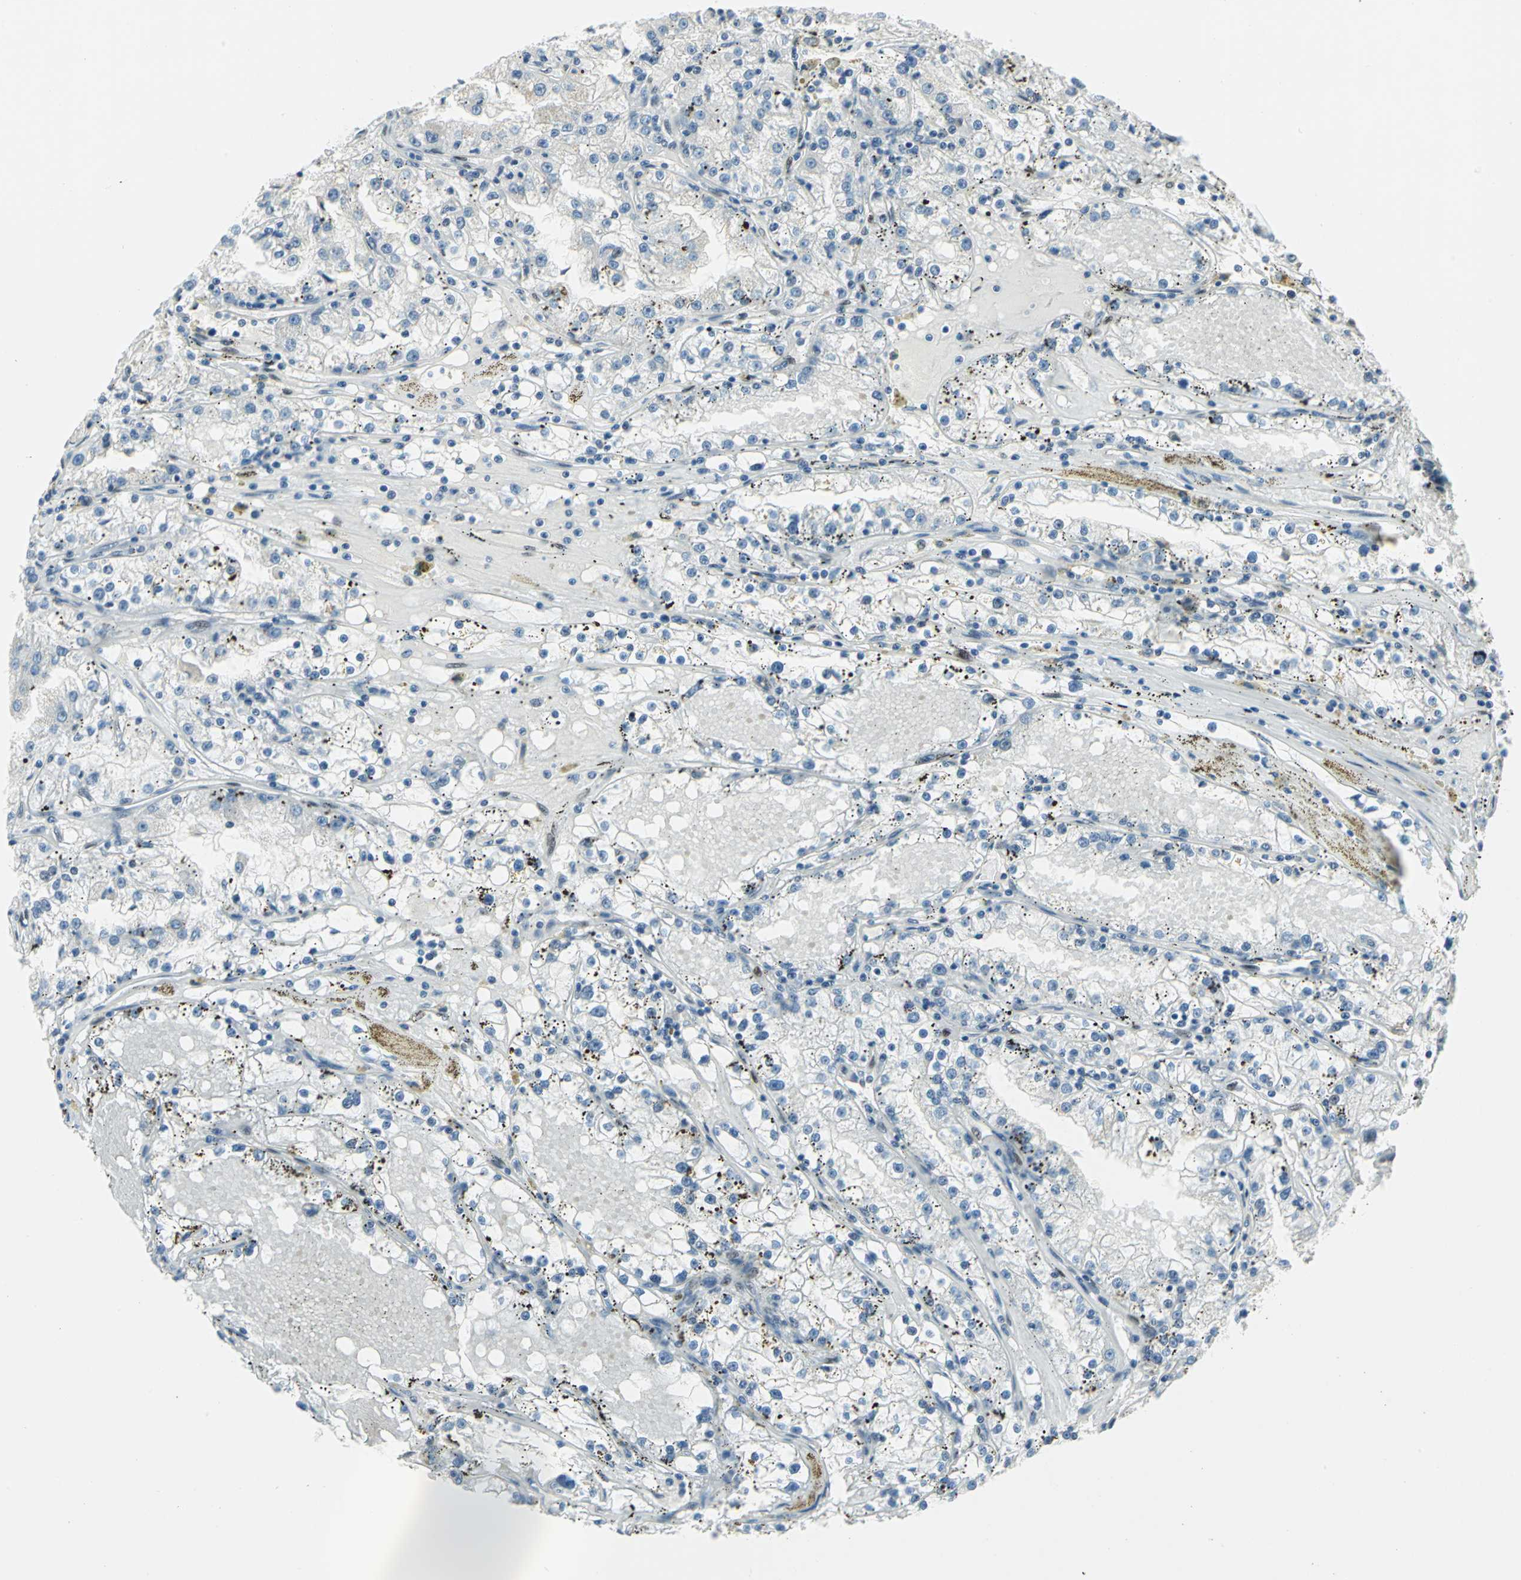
{"staining": {"intensity": "negative", "quantity": "none", "location": "none"}, "tissue": "renal cancer", "cell_type": "Tumor cells", "image_type": "cancer", "snomed": [{"axis": "morphology", "description": "Adenocarcinoma, NOS"}, {"axis": "topography", "description": "Kidney"}], "caption": "High magnification brightfield microscopy of renal cancer stained with DAB (brown) and counterstained with hematoxylin (blue): tumor cells show no significant expression.", "gene": "MEIS2", "patient": {"sex": "male", "age": 56}}